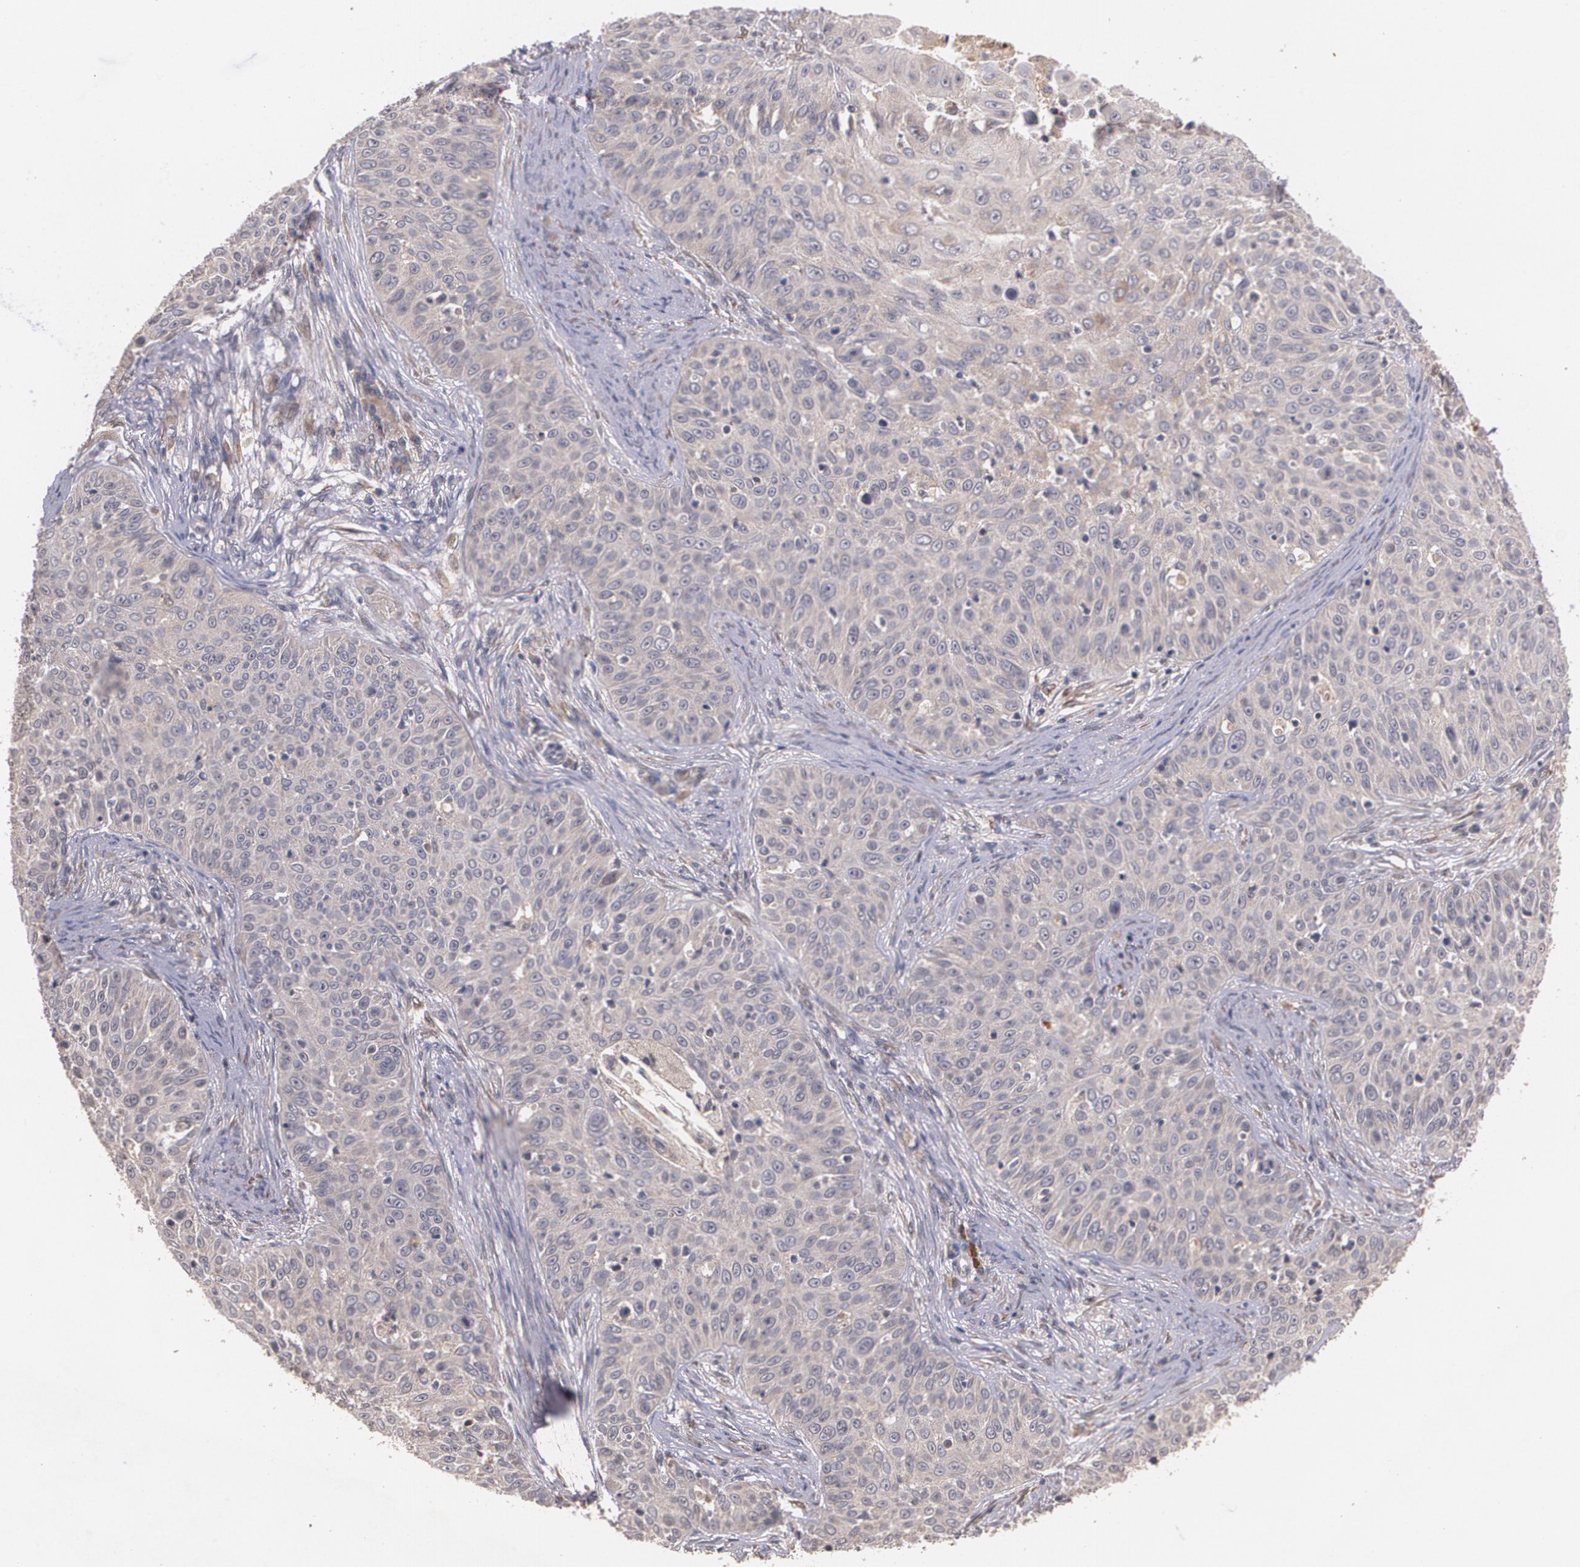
{"staining": {"intensity": "negative", "quantity": "none", "location": "none"}, "tissue": "skin cancer", "cell_type": "Tumor cells", "image_type": "cancer", "snomed": [{"axis": "morphology", "description": "Squamous cell carcinoma, NOS"}, {"axis": "topography", "description": "Skin"}], "caption": "Image shows no protein staining in tumor cells of skin cancer (squamous cell carcinoma) tissue.", "gene": "IFNGR2", "patient": {"sex": "male", "age": 82}}